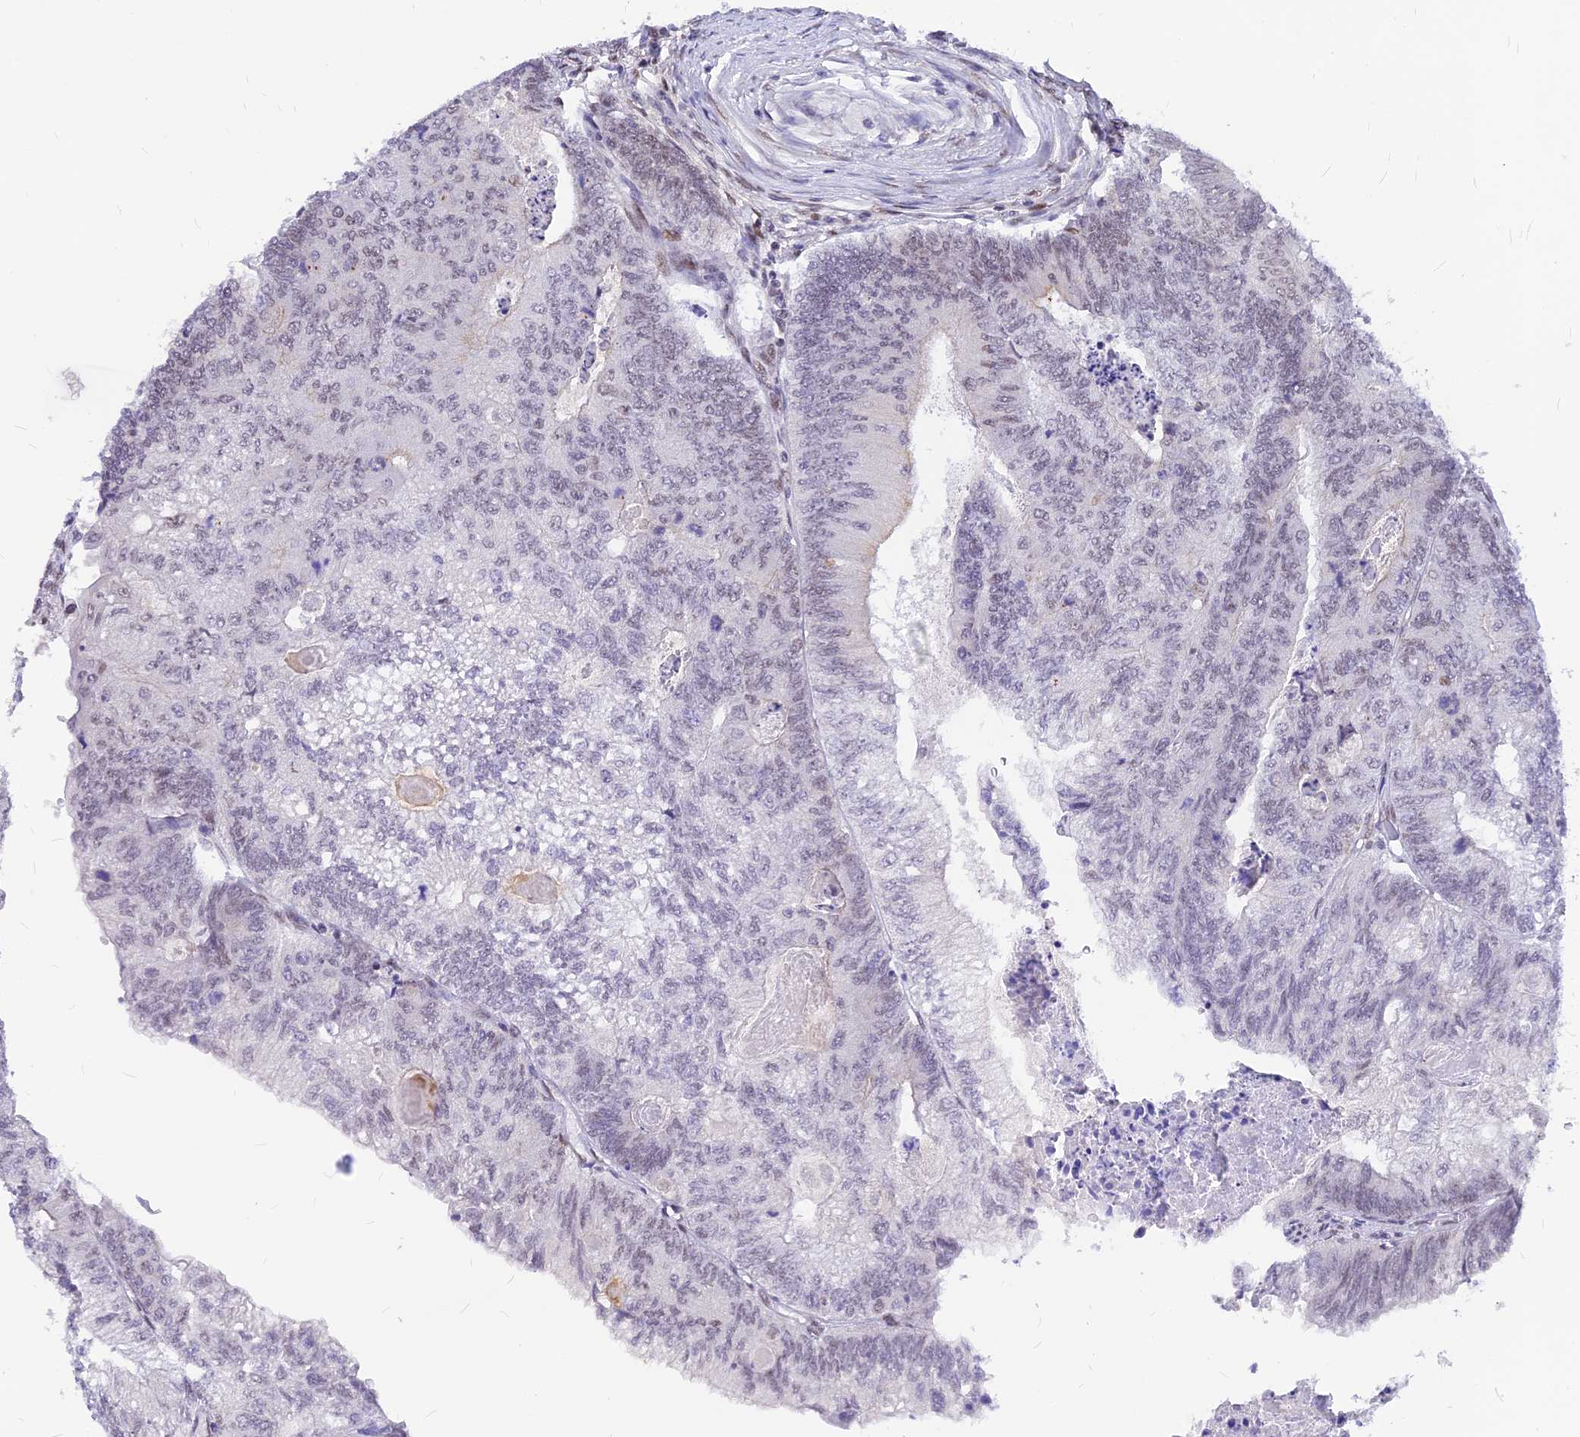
{"staining": {"intensity": "weak", "quantity": "25%-75%", "location": "nuclear"}, "tissue": "colorectal cancer", "cell_type": "Tumor cells", "image_type": "cancer", "snomed": [{"axis": "morphology", "description": "Adenocarcinoma, NOS"}, {"axis": "topography", "description": "Colon"}], "caption": "The micrograph displays a brown stain indicating the presence of a protein in the nuclear of tumor cells in colorectal cancer.", "gene": "KCTD13", "patient": {"sex": "female", "age": 67}}